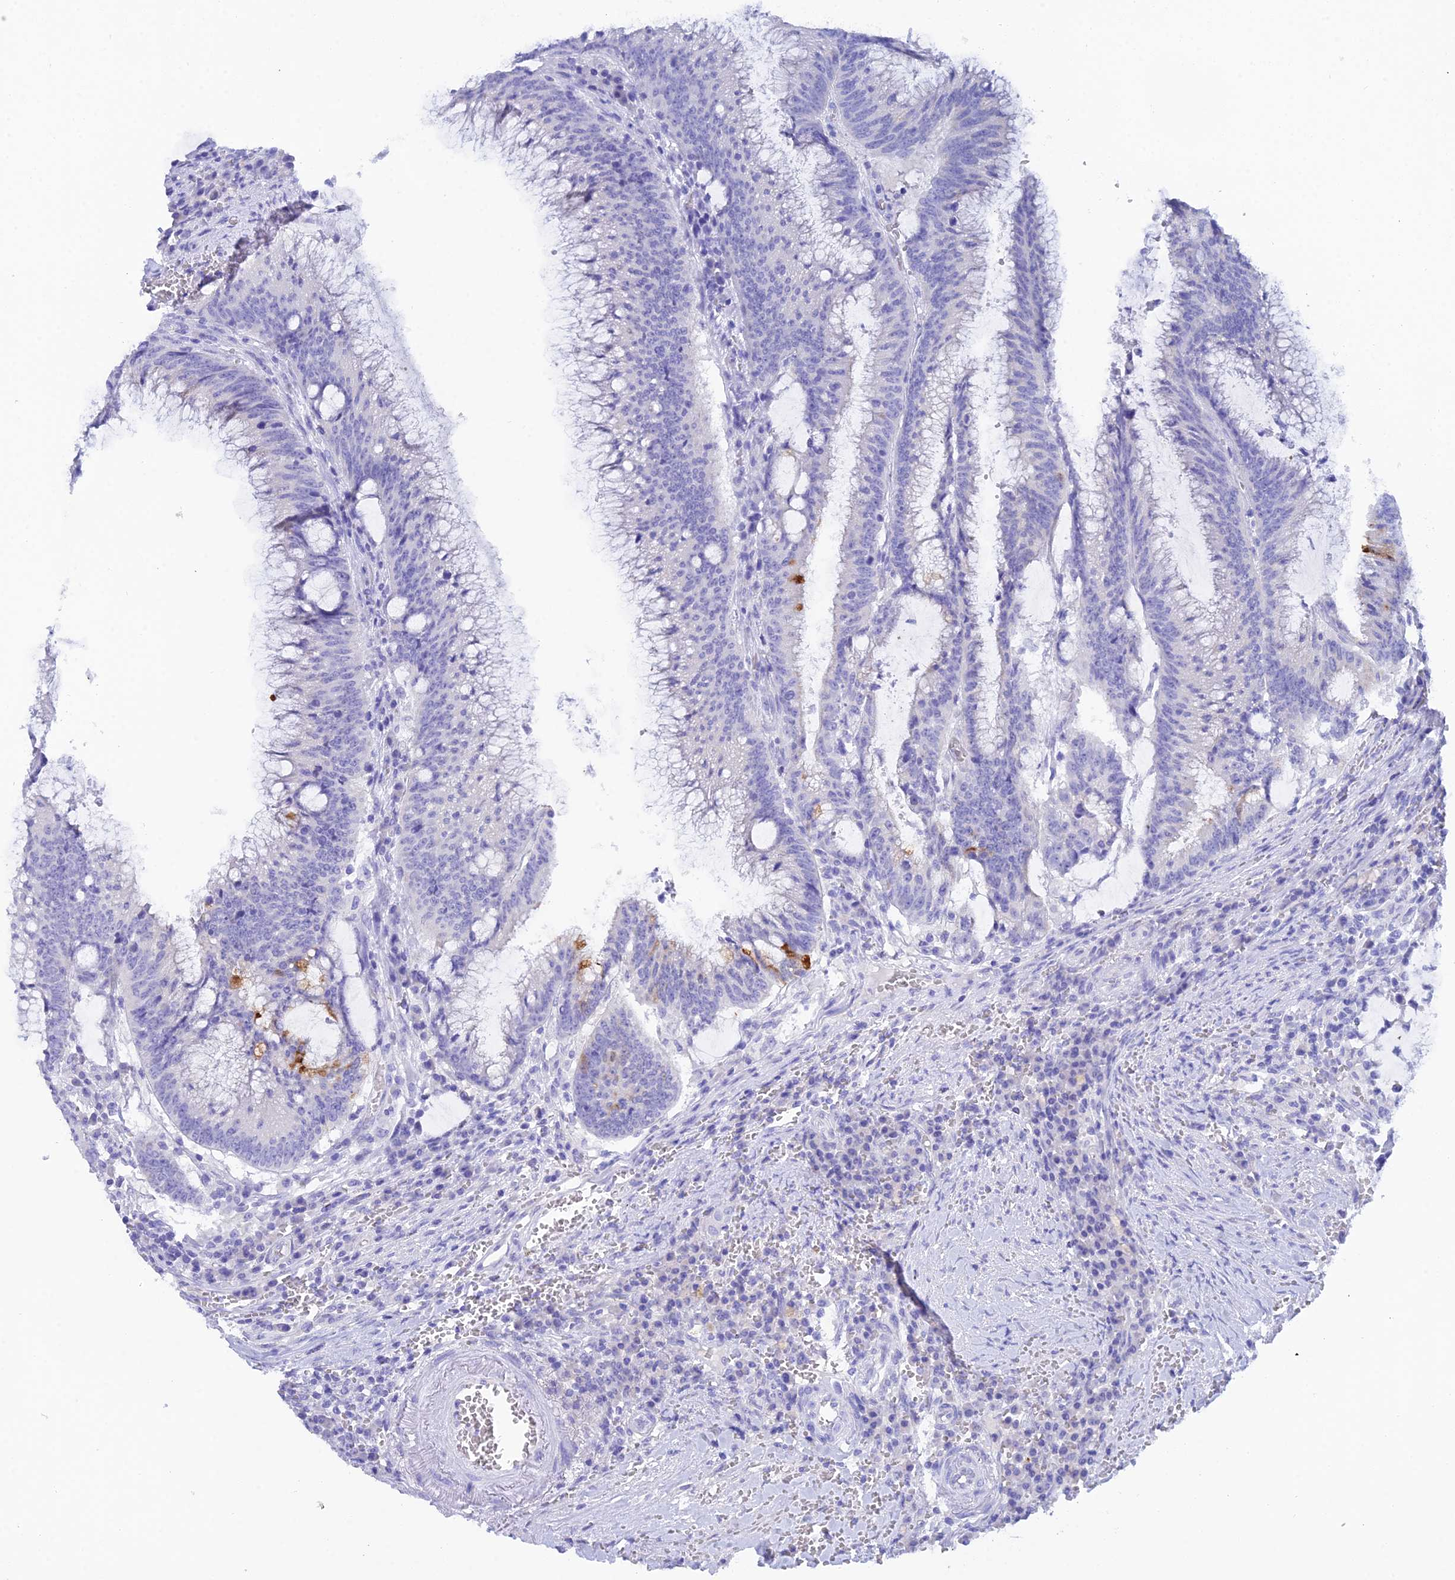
{"staining": {"intensity": "negative", "quantity": "none", "location": "none"}, "tissue": "colorectal cancer", "cell_type": "Tumor cells", "image_type": "cancer", "snomed": [{"axis": "morphology", "description": "Adenocarcinoma, NOS"}, {"axis": "topography", "description": "Rectum"}], "caption": "Human colorectal cancer (adenocarcinoma) stained for a protein using IHC reveals no expression in tumor cells.", "gene": "REG1A", "patient": {"sex": "female", "age": 77}}